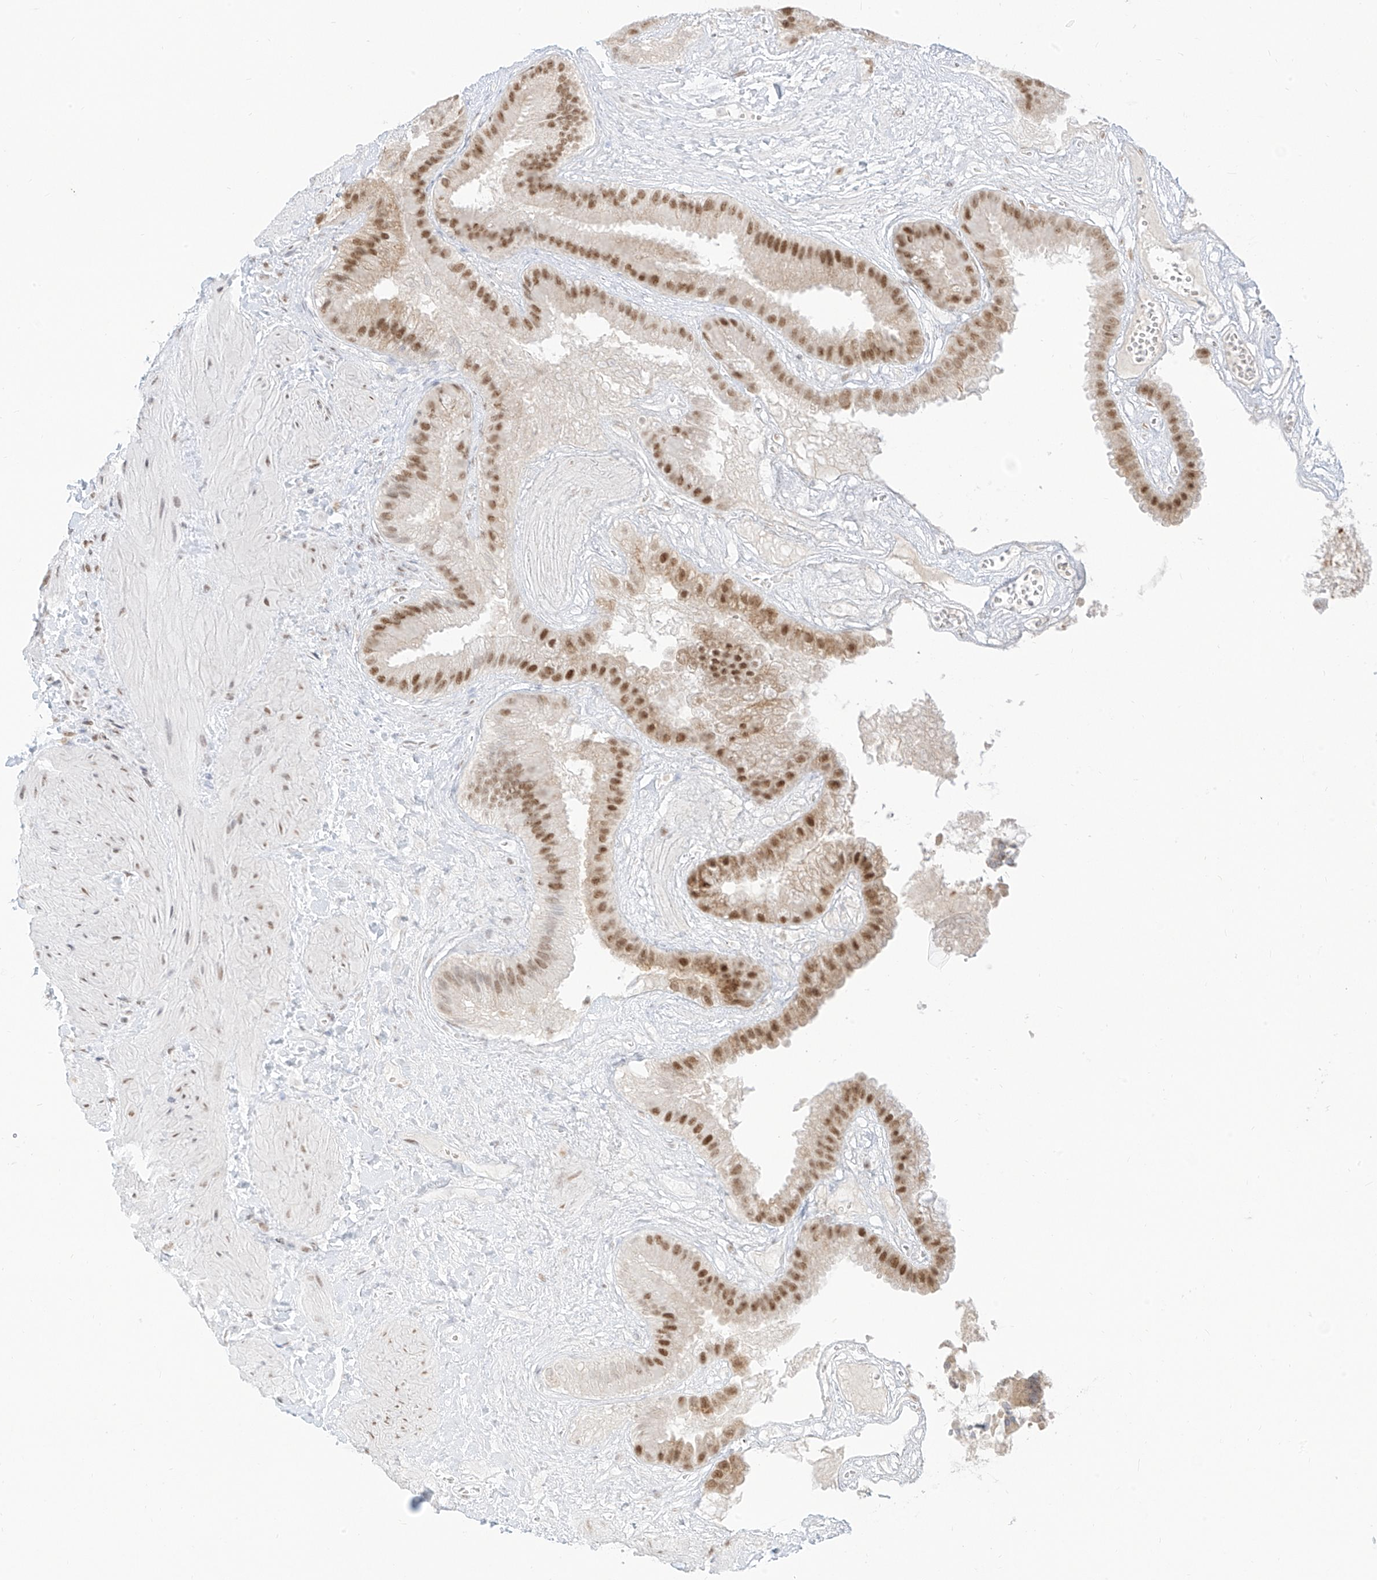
{"staining": {"intensity": "moderate", "quantity": "25%-75%", "location": "nuclear"}, "tissue": "gallbladder", "cell_type": "Glandular cells", "image_type": "normal", "snomed": [{"axis": "morphology", "description": "Normal tissue, NOS"}, {"axis": "topography", "description": "Gallbladder"}], "caption": "An IHC histopathology image of unremarkable tissue is shown. Protein staining in brown labels moderate nuclear positivity in gallbladder within glandular cells. (DAB IHC, brown staining for protein, blue staining for nuclei).", "gene": "SUPT5H", "patient": {"sex": "male", "age": 55}}